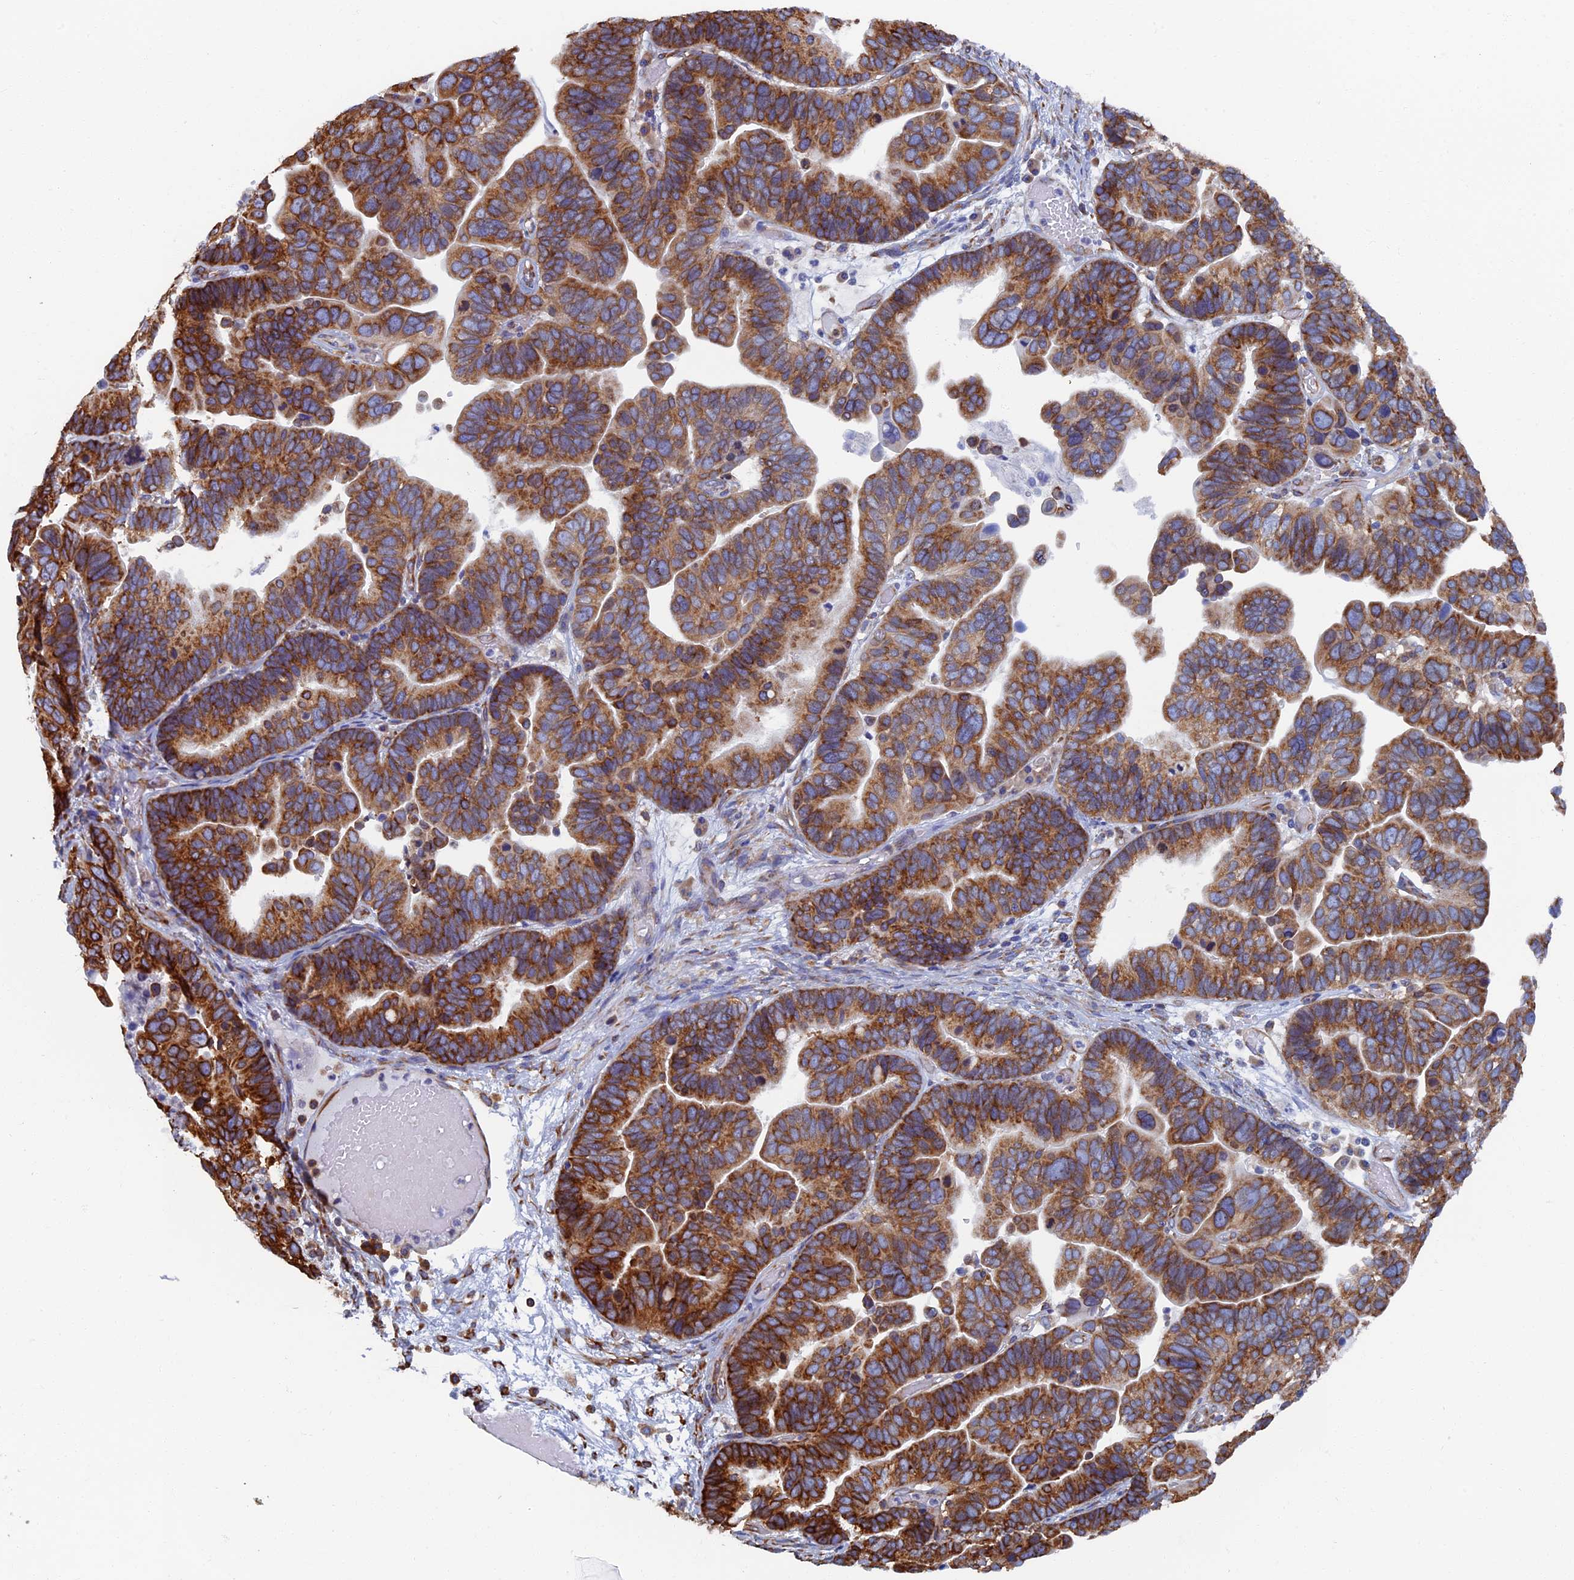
{"staining": {"intensity": "strong", "quantity": ">75%", "location": "cytoplasmic/membranous"}, "tissue": "ovarian cancer", "cell_type": "Tumor cells", "image_type": "cancer", "snomed": [{"axis": "morphology", "description": "Cystadenocarcinoma, serous, NOS"}, {"axis": "topography", "description": "Ovary"}], "caption": "IHC photomicrograph of neoplastic tissue: human ovarian cancer (serous cystadenocarcinoma) stained using immunohistochemistry displays high levels of strong protein expression localized specifically in the cytoplasmic/membranous of tumor cells, appearing as a cytoplasmic/membranous brown color.", "gene": "YBX1", "patient": {"sex": "female", "age": 56}}